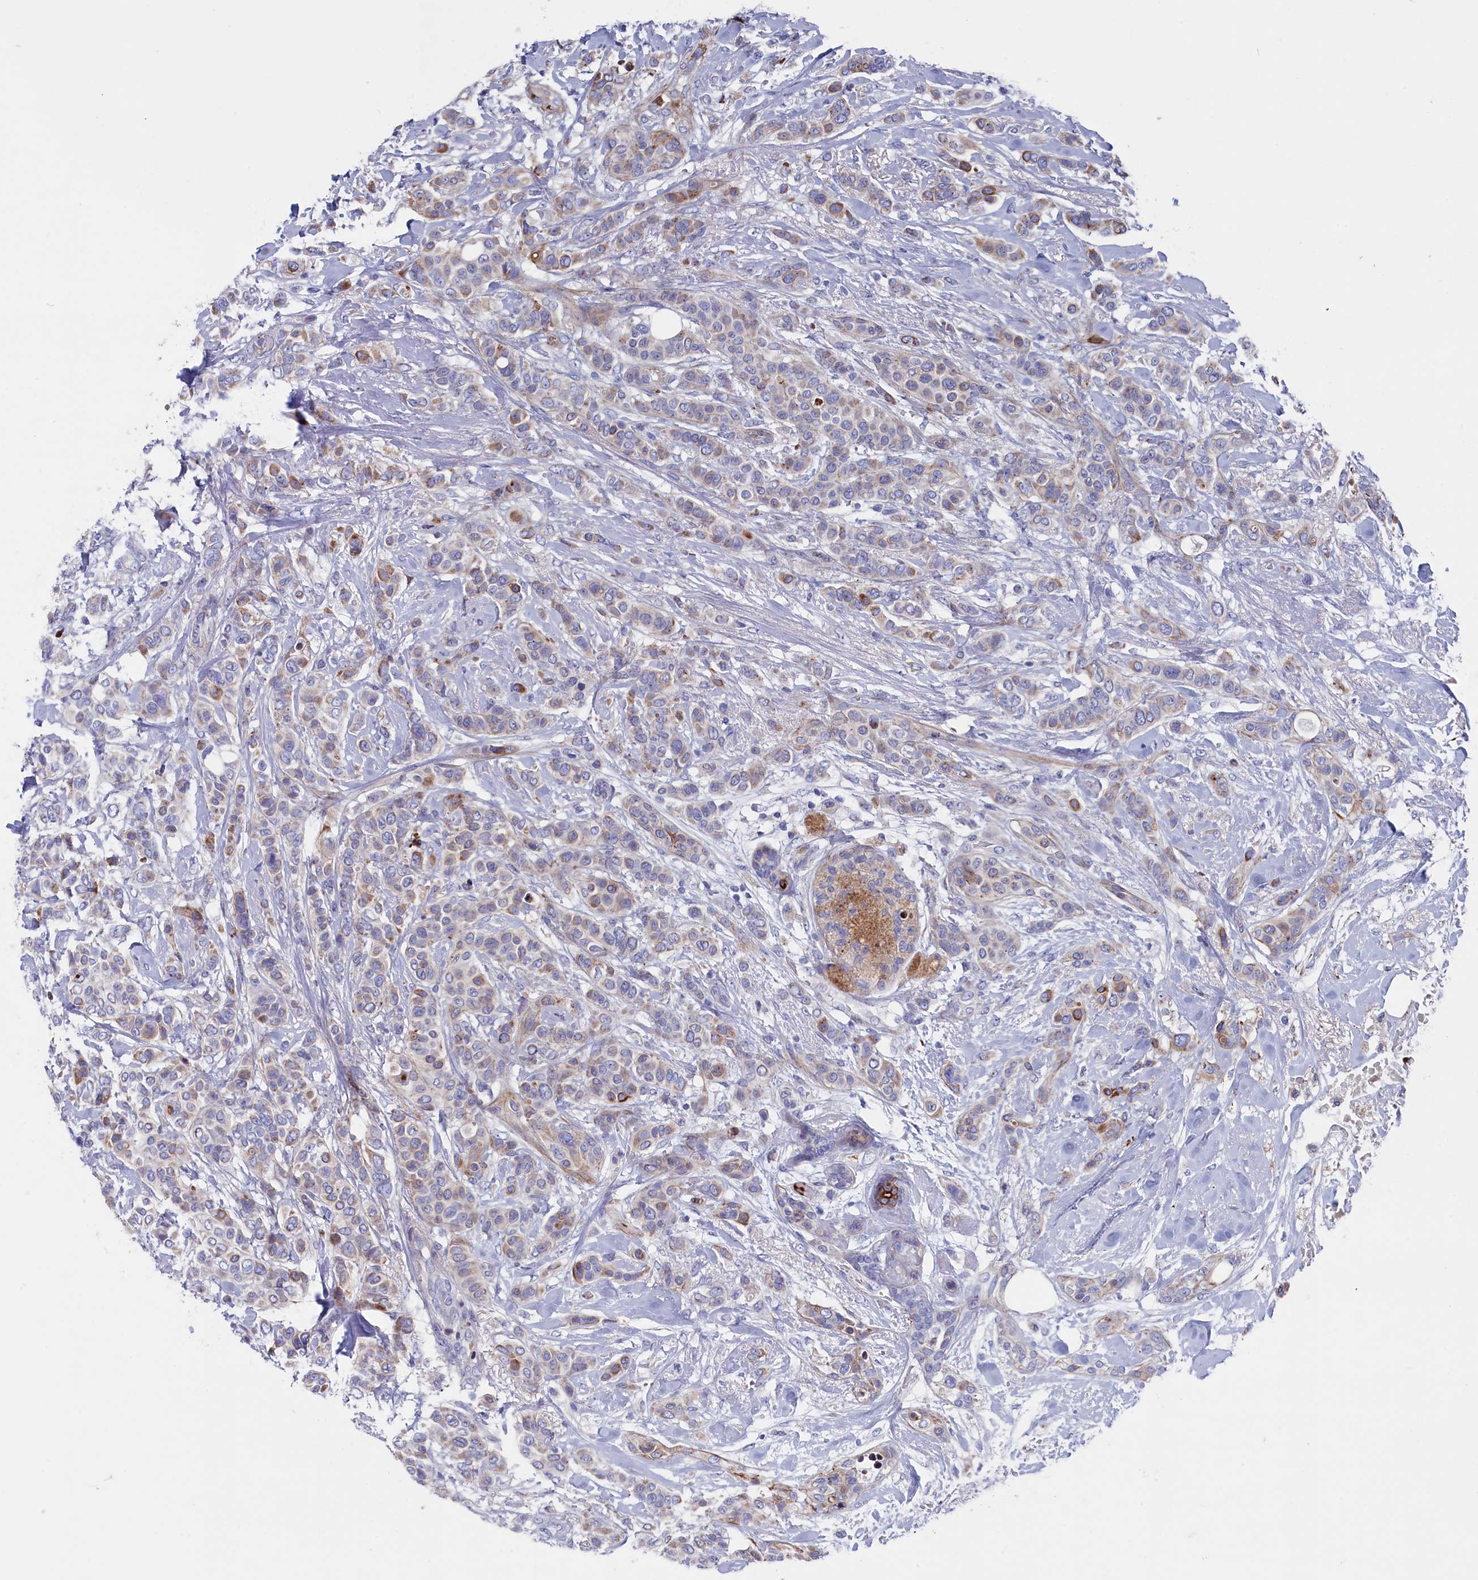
{"staining": {"intensity": "weak", "quantity": ">75%", "location": "cytoplasmic/membranous"}, "tissue": "breast cancer", "cell_type": "Tumor cells", "image_type": "cancer", "snomed": [{"axis": "morphology", "description": "Lobular carcinoma"}, {"axis": "topography", "description": "Breast"}], "caption": "DAB immunohistochemical staining of breast cancer (lobular carcinoma) exhibits weak cytoplasmic/membranous protein staining in approximately >75% of tumor cells.", "gene": "NUDT7", "patient": {"sex": "female", "age": 51}}